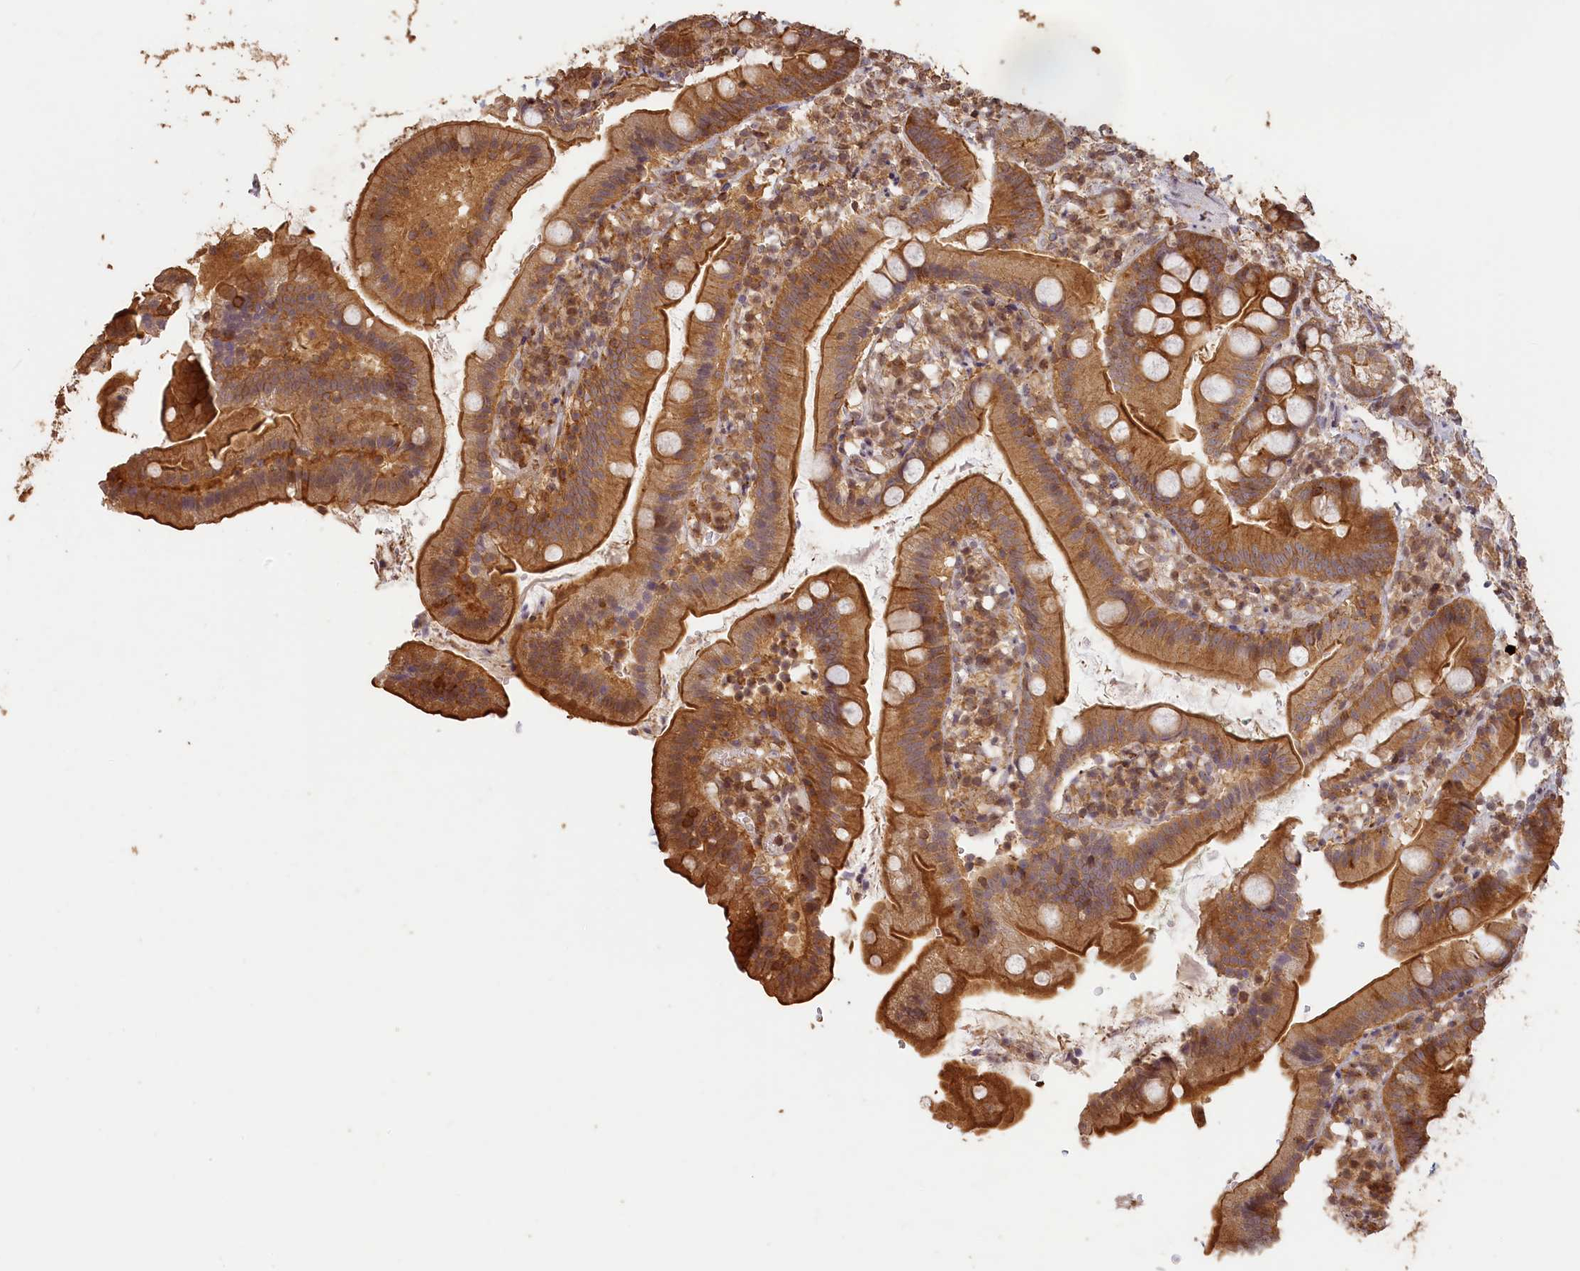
{"staining": {"intensity": "strong", "quantity": ">75%", "location": "cytoplasmic/membranous"}, "tissue": "duodenum", "cell_type": "Glandular cells", "image_type": "normal", "snomed": [{"axis": "morphology", "description": "Normal tissue, NOS"}, {"axis": "topography", "description": "Duodenum"}], "caption": "Immunohistochemistry (IHC) histopathology image of normal duodenum: human duodenum stained using immunohistochemistry demonstrates high levels of strong protein expression localized specifically in the cytoplasmic/membranous of glandular cells, appearing as a cytoplasmic/membranous brown color.", "gene": "MADD", "patient": {"sex": "female", "age": 67}}